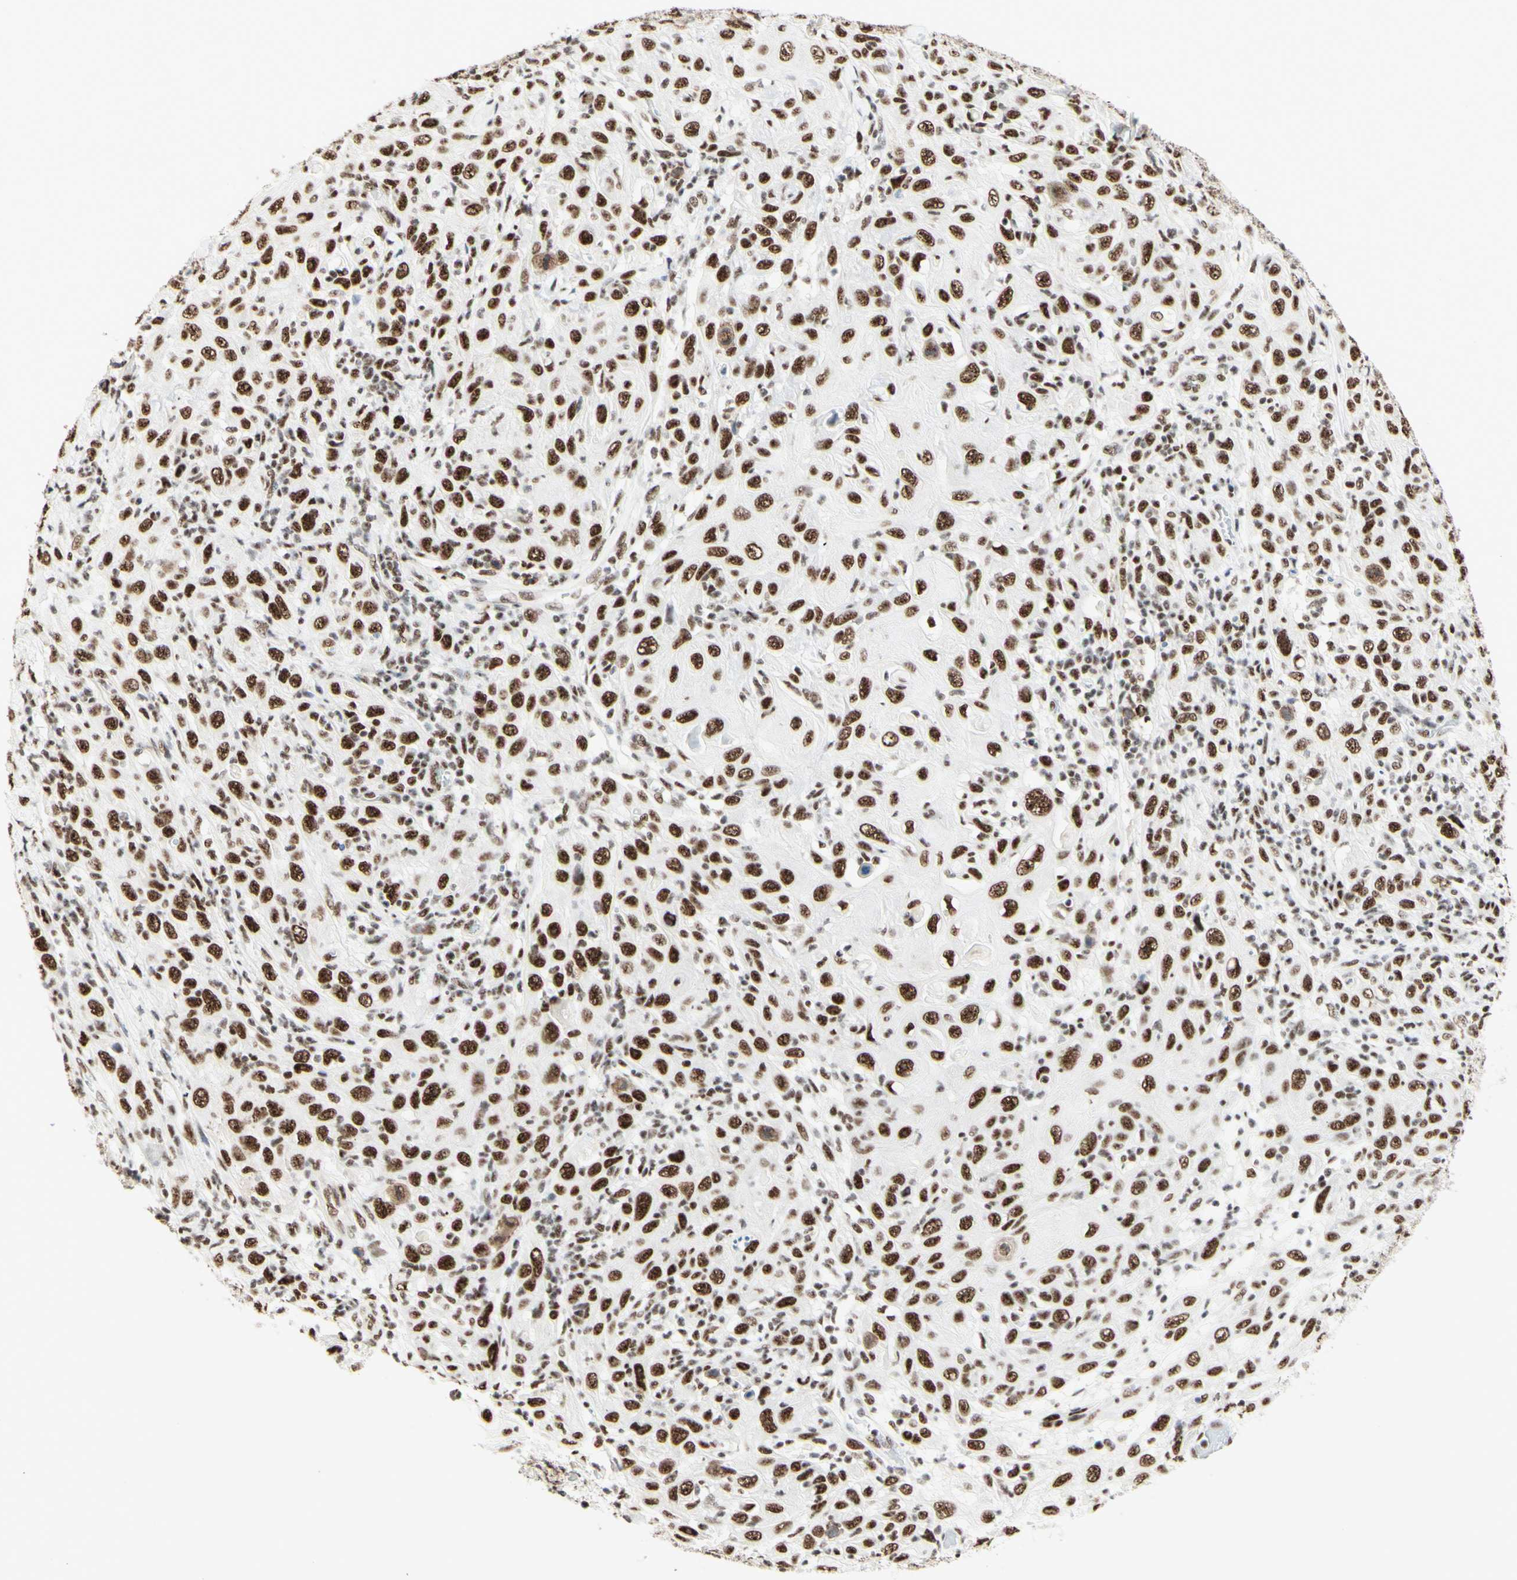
{"staining": {"intensity": "strong", "quantity": ">75%", "location": "nuclear"}, "tissue": "skin cancer", "cell_type": "Tumor cells", "image_type": "cancer", "snomed": [{"axis": "morphology", "description": "Squamous cell carcinoma, NOS"}, {"axis": "topography", "description": "Skin"}], "caption": "Tumor cells display high levels of strong nuclear expression in approximately >75% of cells in skin cancer (squamous cell carcinoma).", "gene": "WTAP", "patient": {"sex": "female", "age": 88}}